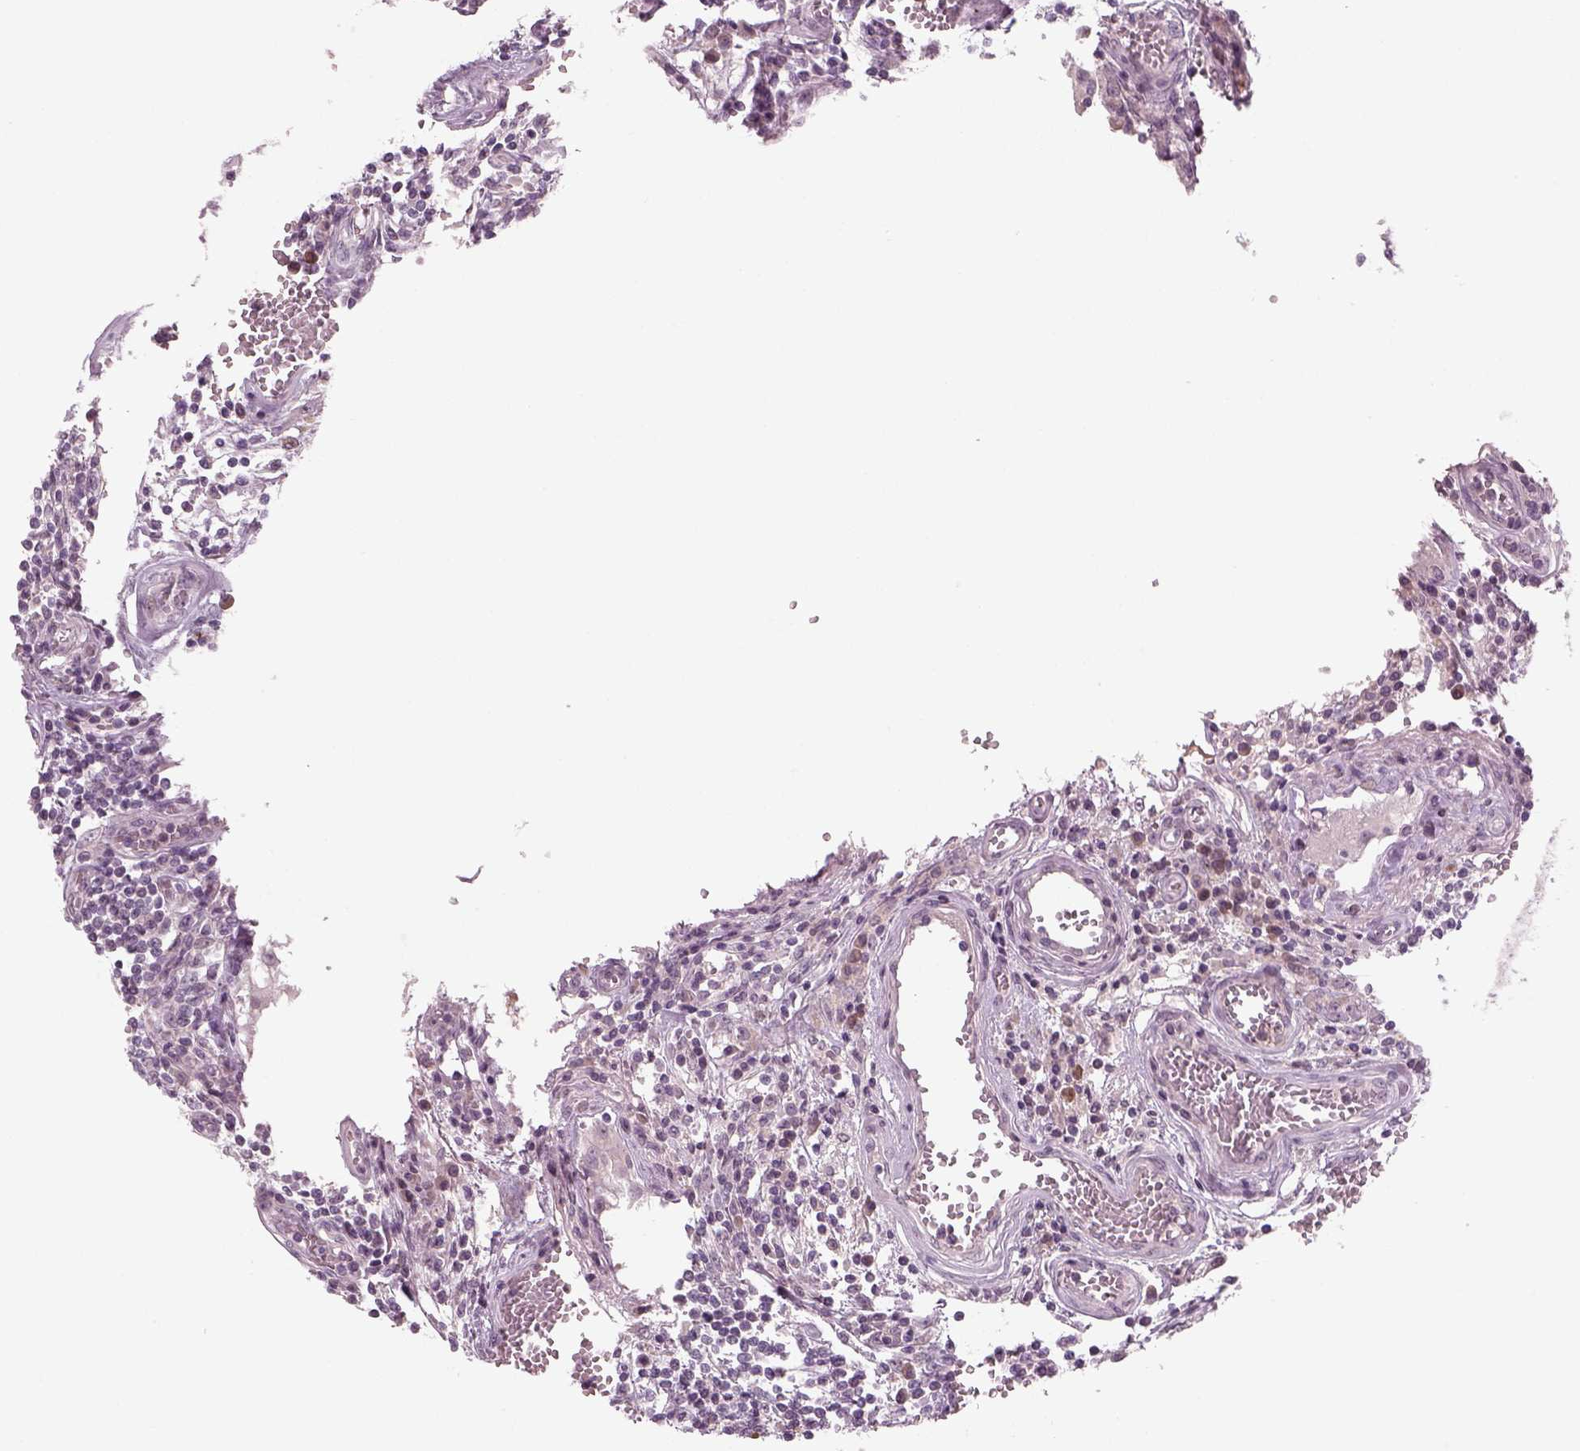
{"staining": {"intensity": "negative", "quantity": "none", "location": "none"}, "tissue": "testis cancer", "cell_type": "Tumor cells", "image_type": "cancer", "snomed": [{"axis": "morphology", "description": "Carcinoma, Embryonal, NOS"}, {"axis": "topography", "description": "Testis"}], "caption": "Tumor cells show no significant positivity in embryonal carcinoma (testis).", "gene": "PENK", "patient": {"sex": "male", "age": 36}}